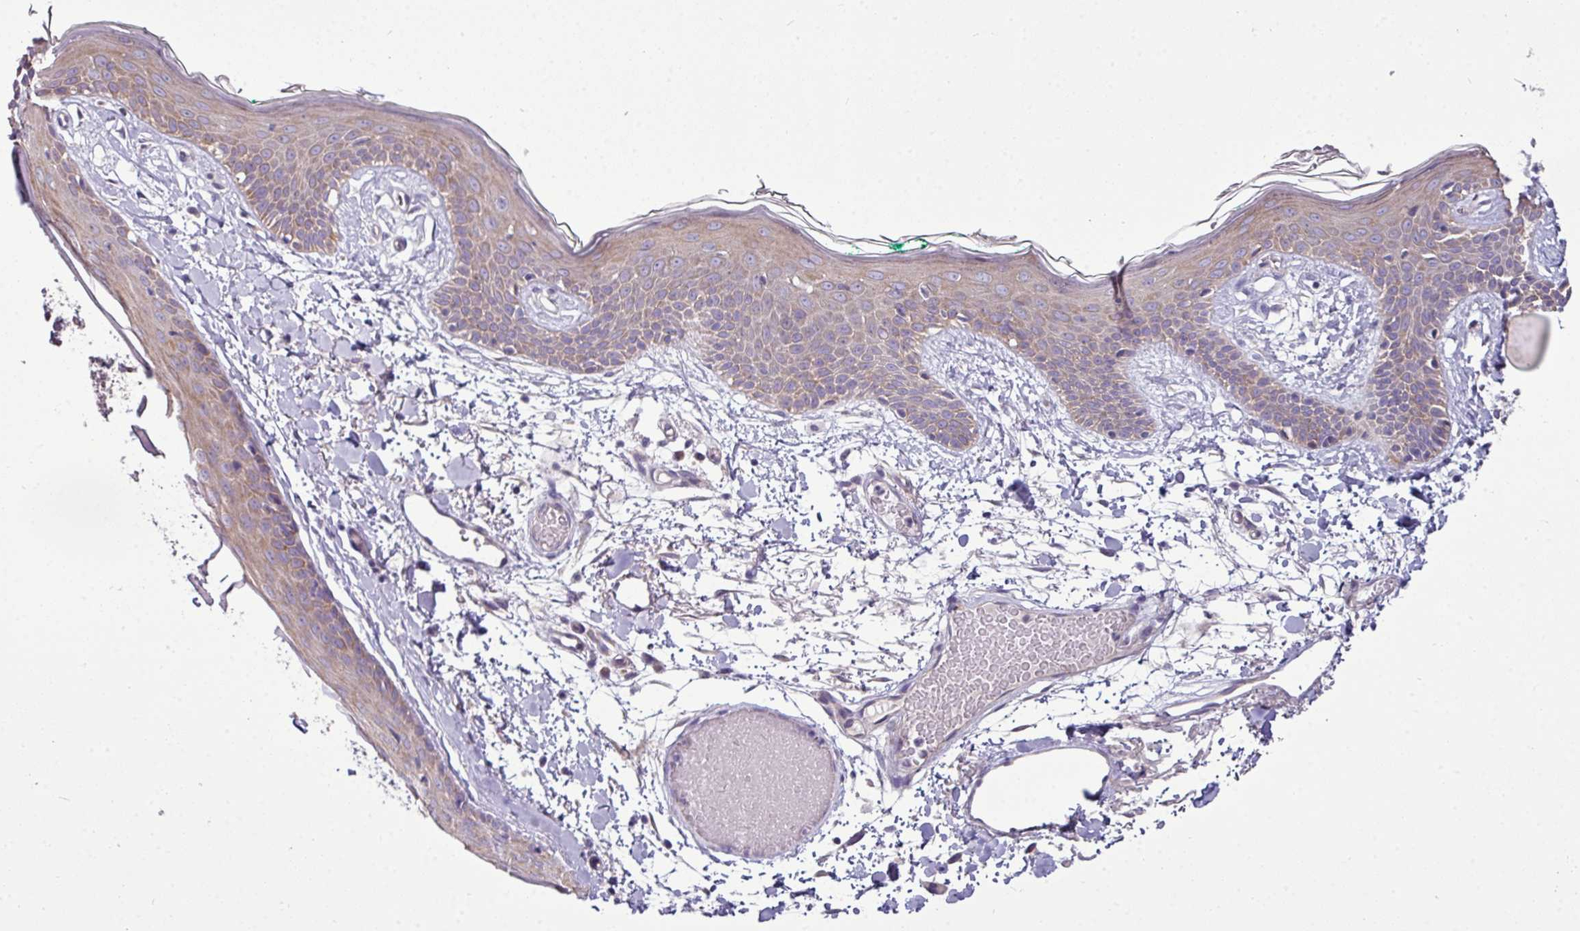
{"staining": {"intensity": "negative", "quantity": "none", "location": "none"}, "tissue": "skin", "cell_type": "Fibroblasts", "image_type": "normal", "snomed": [{"axis": "morphology", "description": "Normal tissue, NOS"}, {"axis": "topography", "description": "Skin"}], "caption": "Immunohistochemistry photomicrograph of benign skin: human skin stained with DAB (3,3'-diaminobenzidine) displays no significant protein expression in fibroblasts. Brightfield microscopy of immunohistochemistry stained with DAB (brown) and hematoxylin (blue), captured at high magnification.", "gene": "AGAP4", "patient": {"sex": "male", "age": 79}}